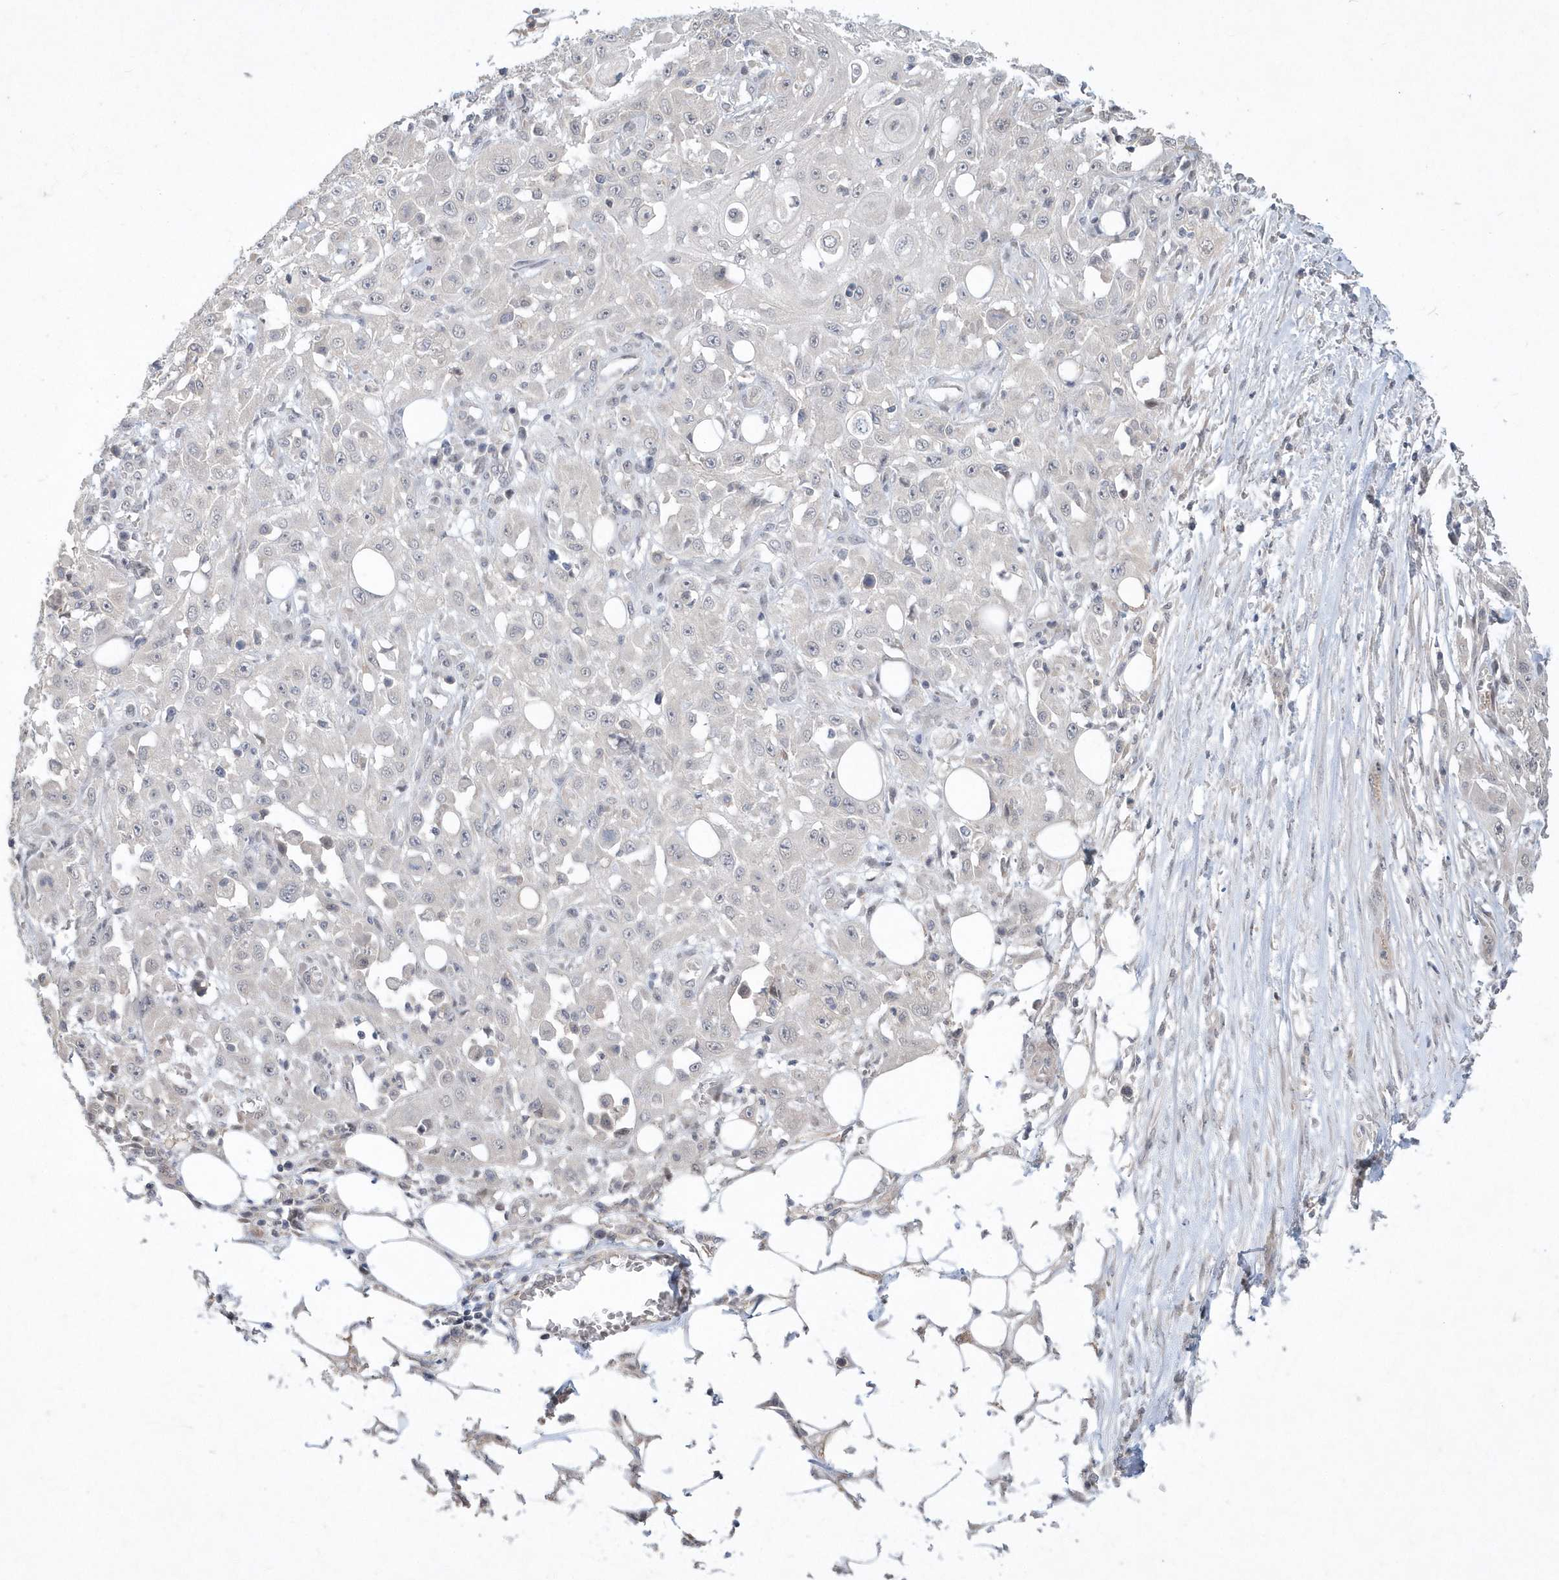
{"staining": {"intensity": "negative", "quantity": "none", "location": "none"}, "tissue": "skin cancer", "cell_type": "Tumor cells", "image_type": "cancer", "snomed": [{"axis": "morphology", "description": "Squamous cell carcinoma, NOS"}, {"axis": "morphology", "description": "Squamous cell carcinoma, metastatic, NOS"}, {"axis": "topography", "description": "Skin"}, {"axis": "topography", "description": "Lymph node"}], "caption": "Tumor cells show no significant expression in skin cancer (metastatic squamous cell carcinoma).", "gene": "TSPEAR", "patient": {"sex": "male", "age": 75}}